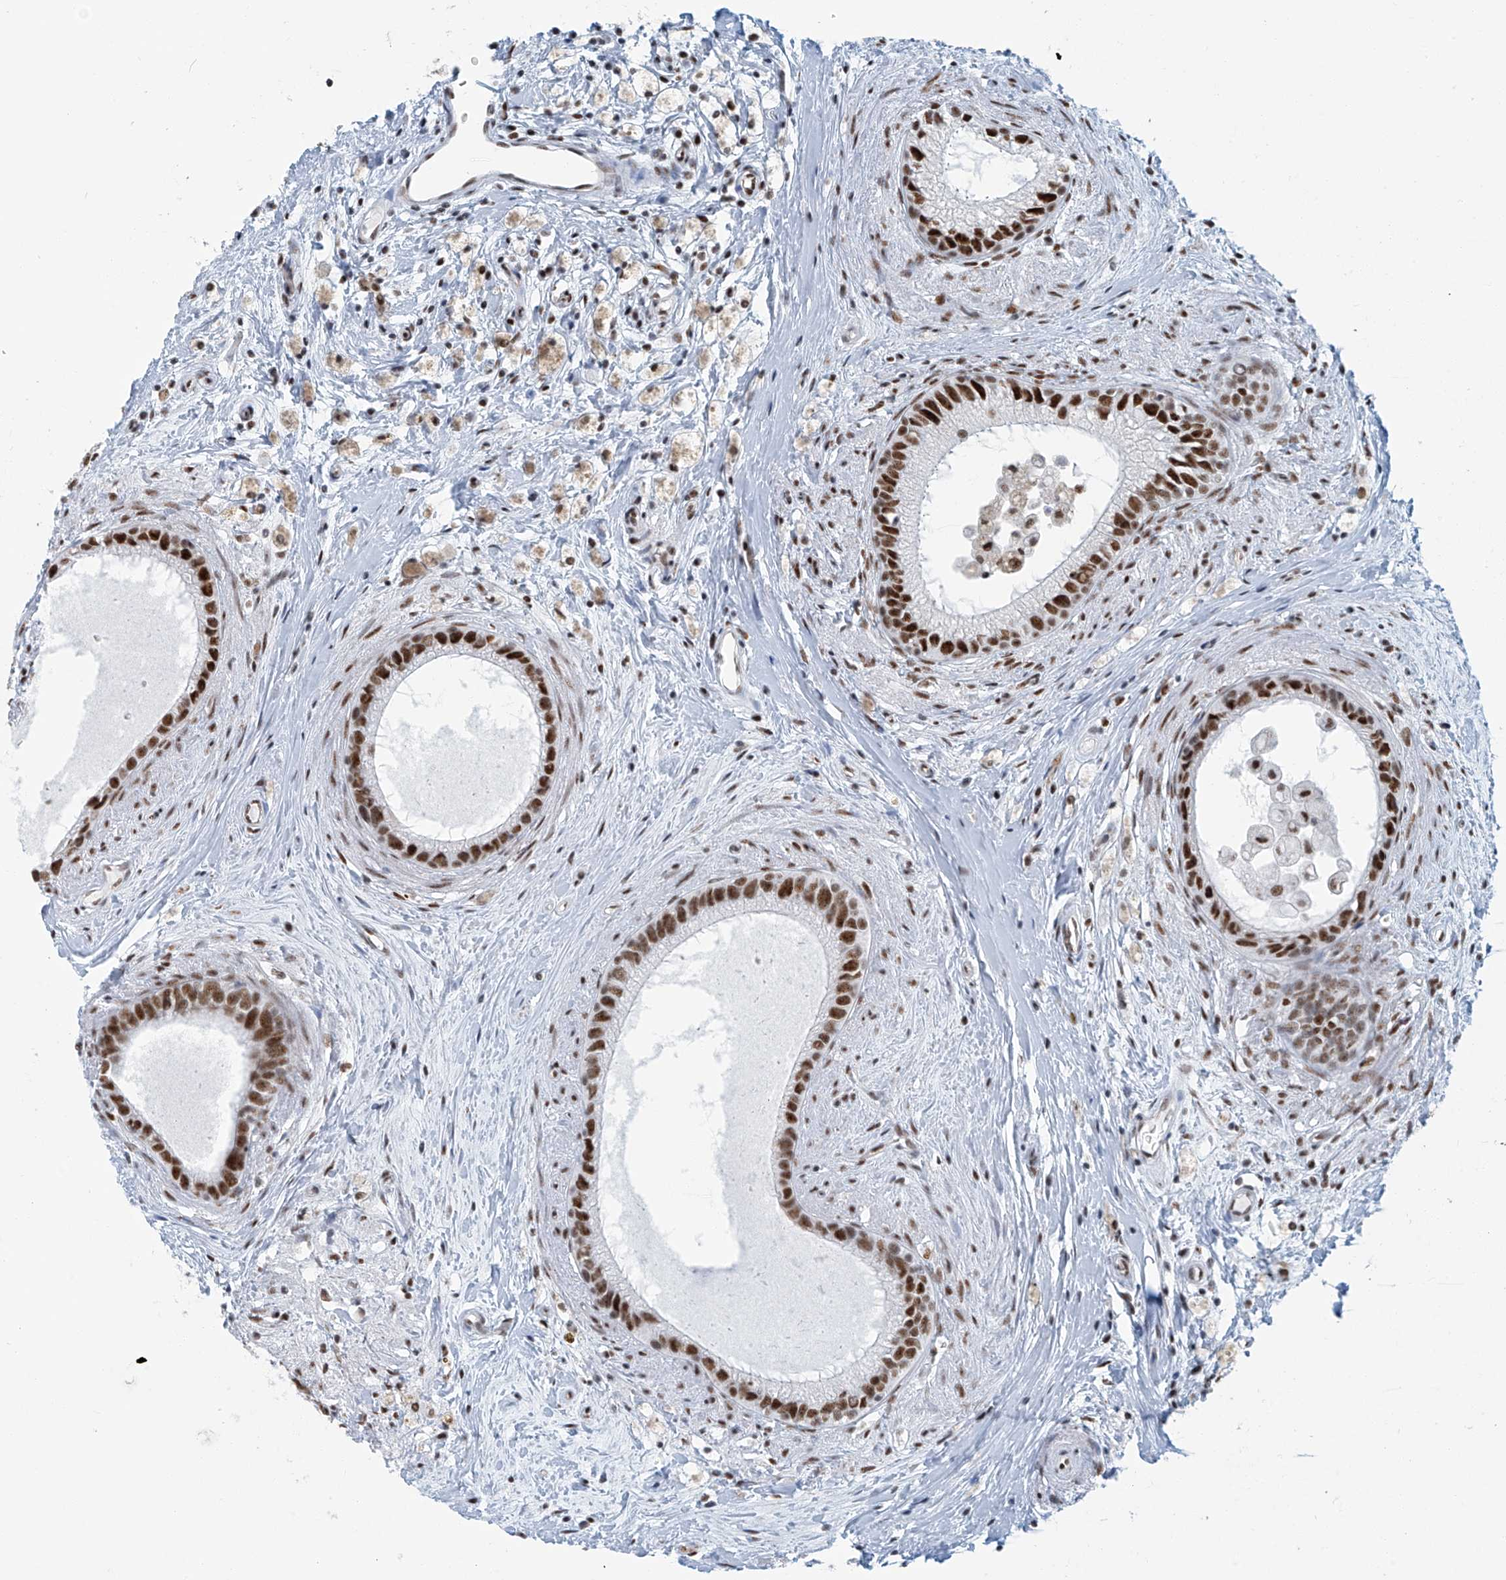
{"staining": {"intensity": "strong", "quantity": ">75%", "location": "nuclear"}, "tissue": "epididymis", "cell_type": "Glandular cells", "image_type": "normal", "snomed": [{"axis": "morphology", "description": "Normal tissue, NOS"}, {"axis": "topography", "description": "Epididymis"}], "caption": "Immunohistochemistry (IHC) staining of normal epididymis, which demonstrates high levels of strong nuclear expression in about >75% of glandular cells indicating strong nuclear protein expression. The staining was performed using DAB (3,3'-diaminobenzidine) (brown) for protein detection and nuclei were counterstained in hematoxylin (blue).", "gene": "ENSG00000257390", "patient": {"sex": "male", "age": 80}}